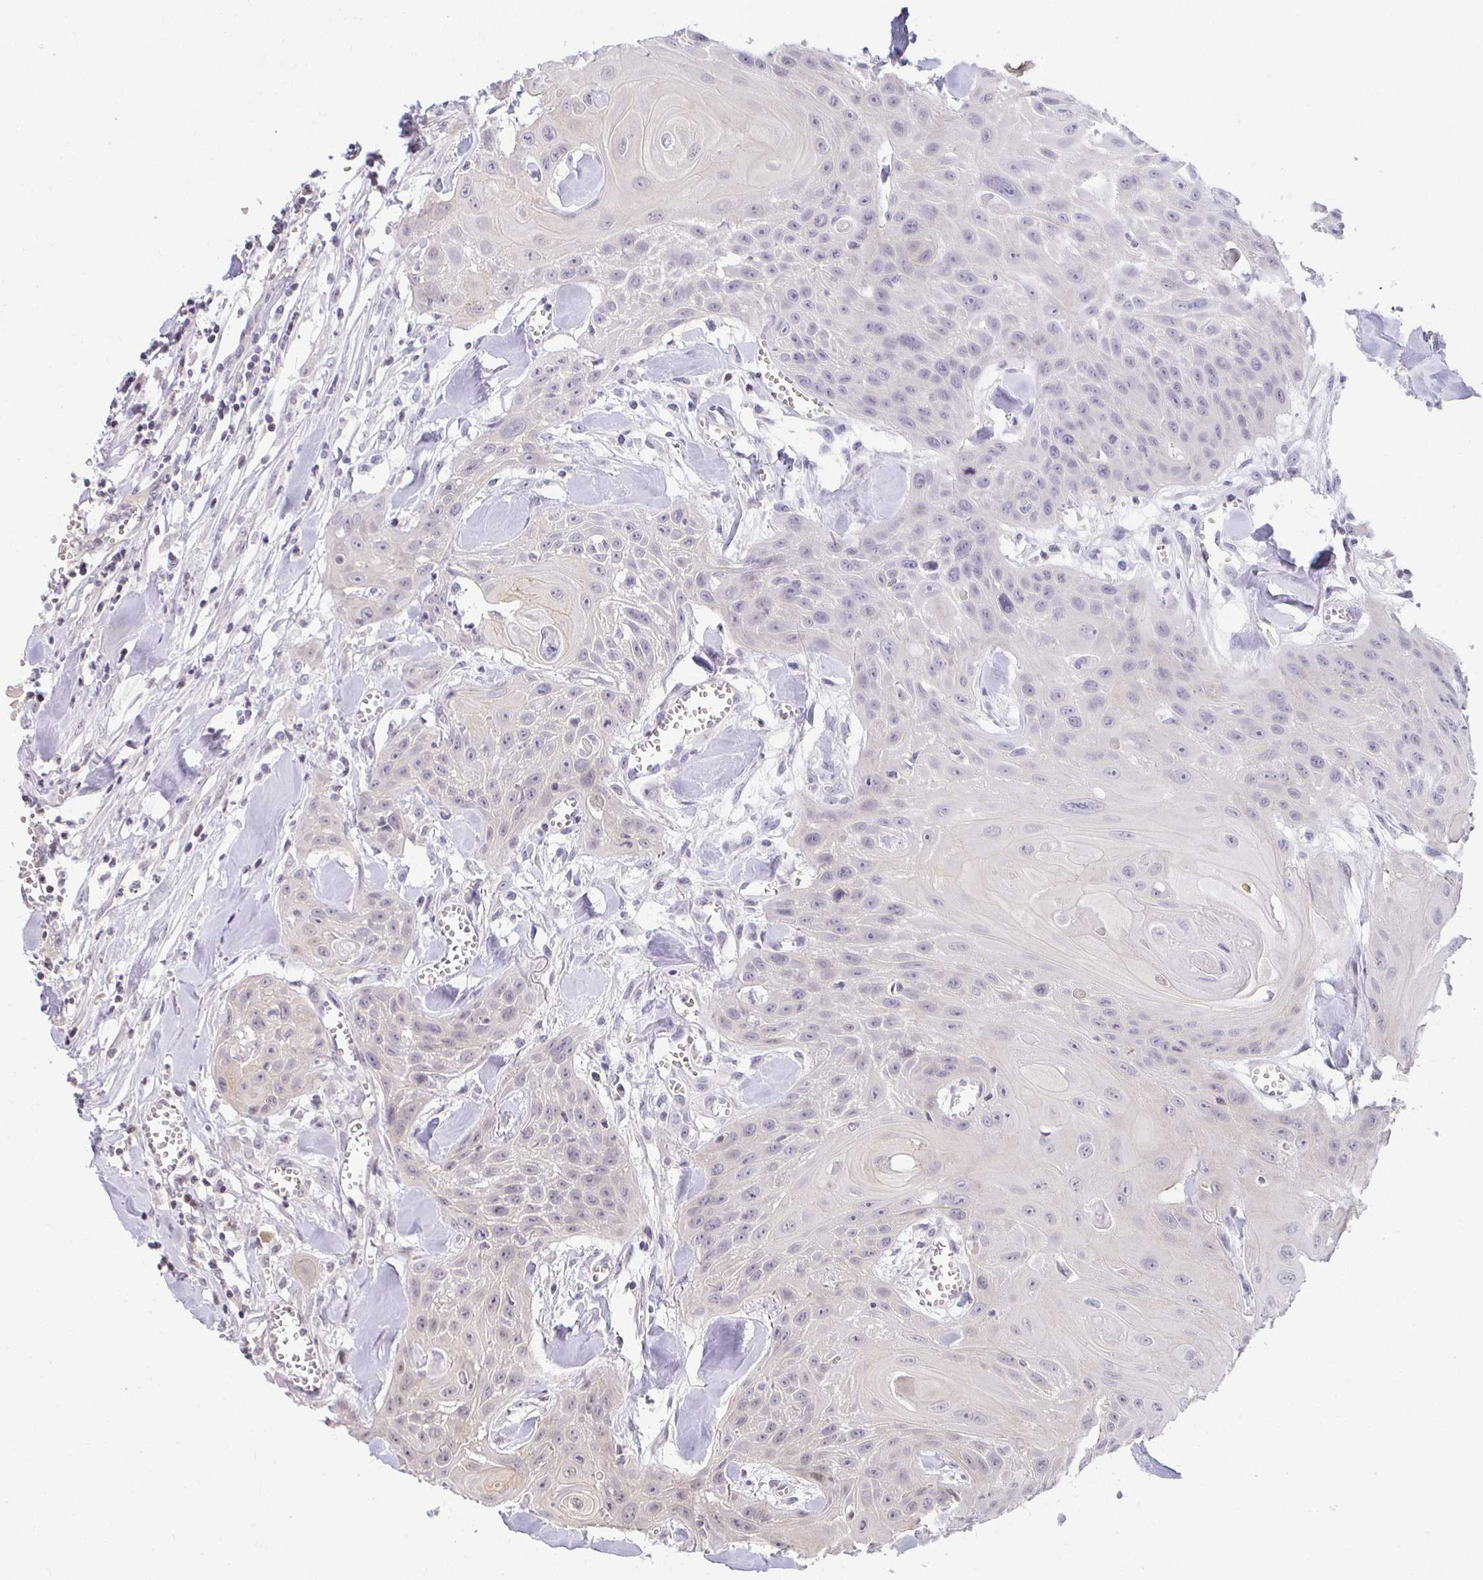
{"staining": {"intensity": "weak", "quantity": "<25%", "location": "cytoplasmic/membranous"}, "tissue": "head and neck cancer", "cell_type": "Tumor cells", "image_type": "cancer", "snomed": [{"axis": "morphology", "description": "Squamous cell carcinoma, NOS"}, {"axis": "topography", "description": "Lymph node"}, {"axis": "topography", "description": "Salivary gland"}, {"axis": "topography", "description": "Head-Neck"}], "caption": "Protein analysis of squamous cell carcinoma (head and neck) displays no significant positivity in tumor cells.", "gene": "ANK3", "patient": {"sex": "female", "age": 74}}